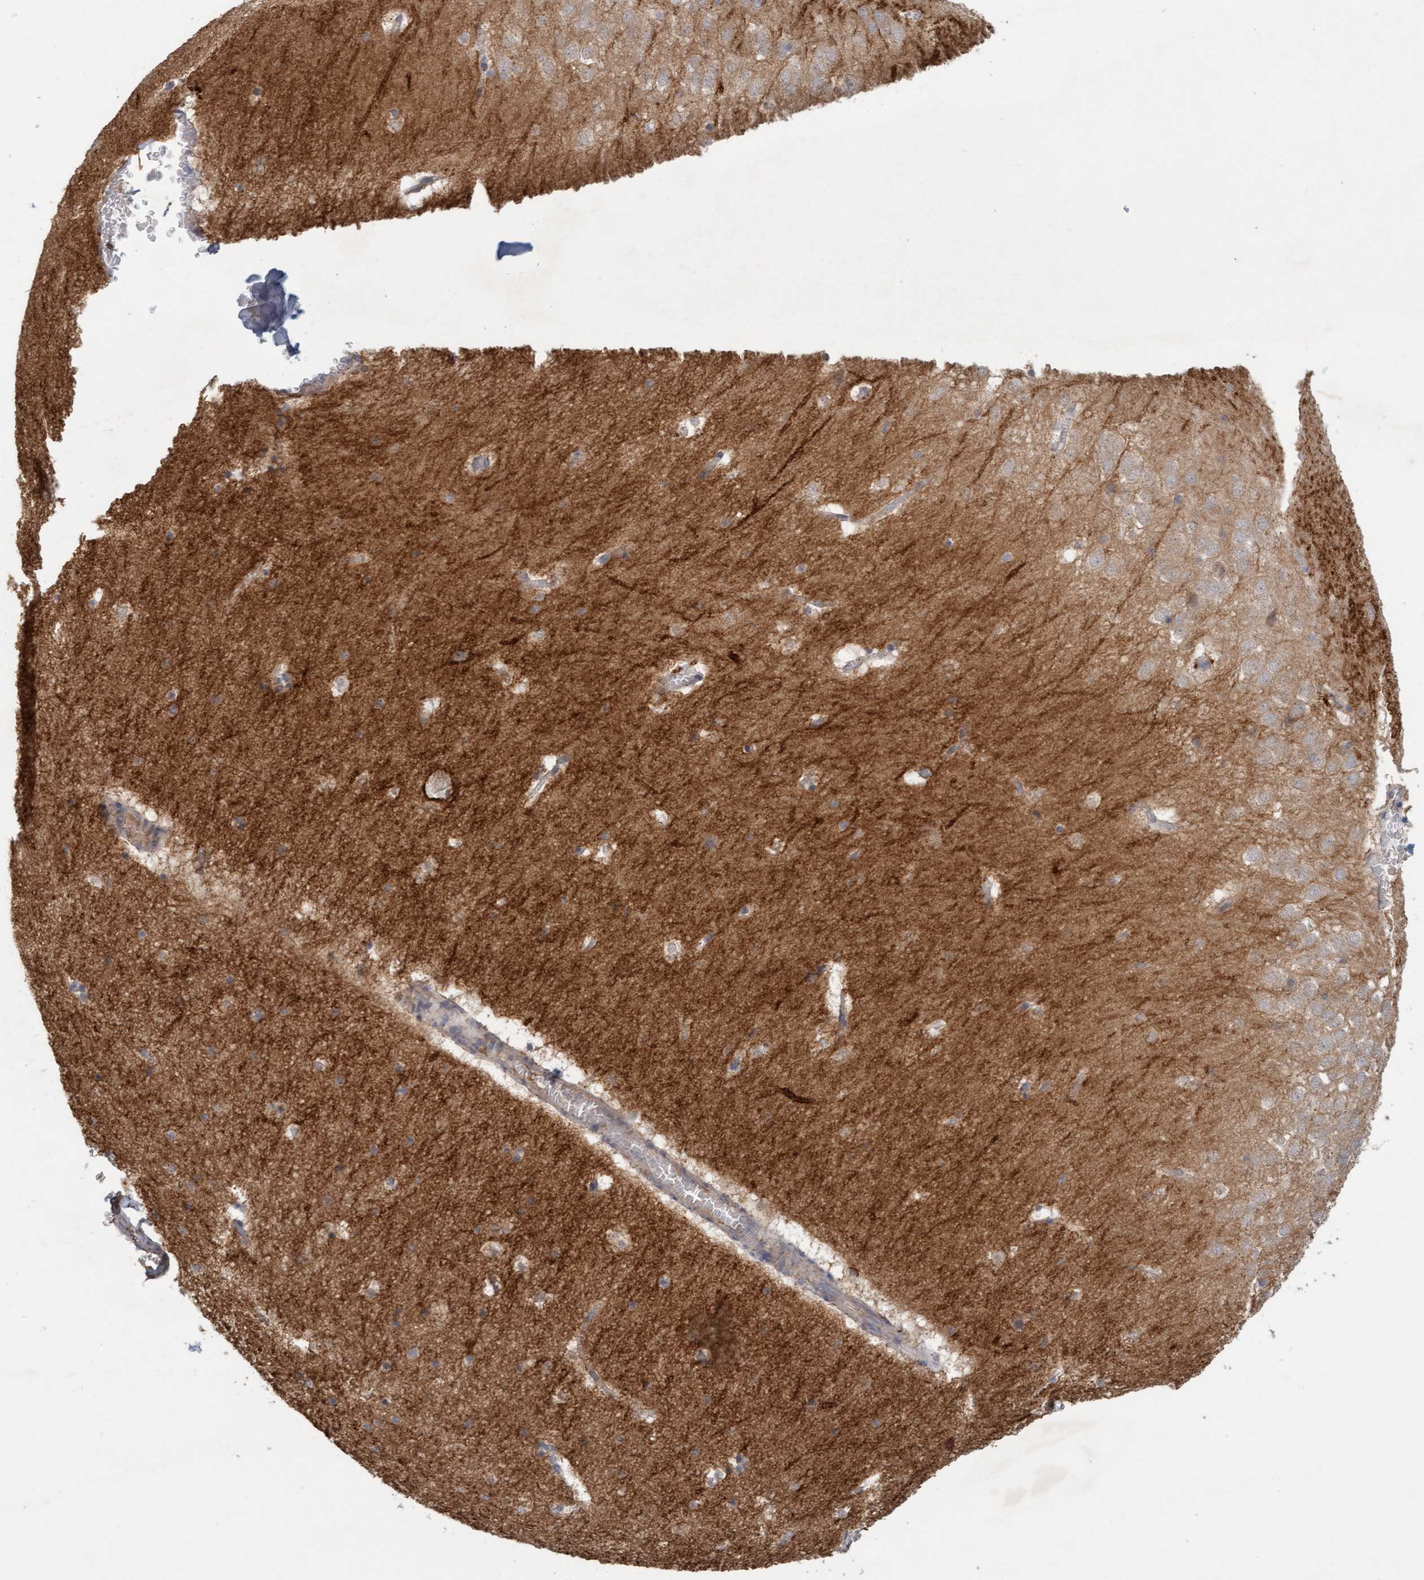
{"staining": {"intensity": "moderate", "quantity": "<25%", "location": "cytoplasmic/membranous"}, "tissue": "hippocampus", "cell_type": "Glial cells", "image_type": "normal", "snomed": [{"axis": "morphology", "description": "Normal tissue, NOS"}, {"axis": "topography", "description": "Hippocampus"}], "caption": "A high-resolution image shows immunohistochemistry staining of normal hippocampus, which reveals moderate cytoplasmic/membranous positivity in about <25% of glial cells.", "gene": "VSIG8", "patient": {"sex": "male", "age": 45}}